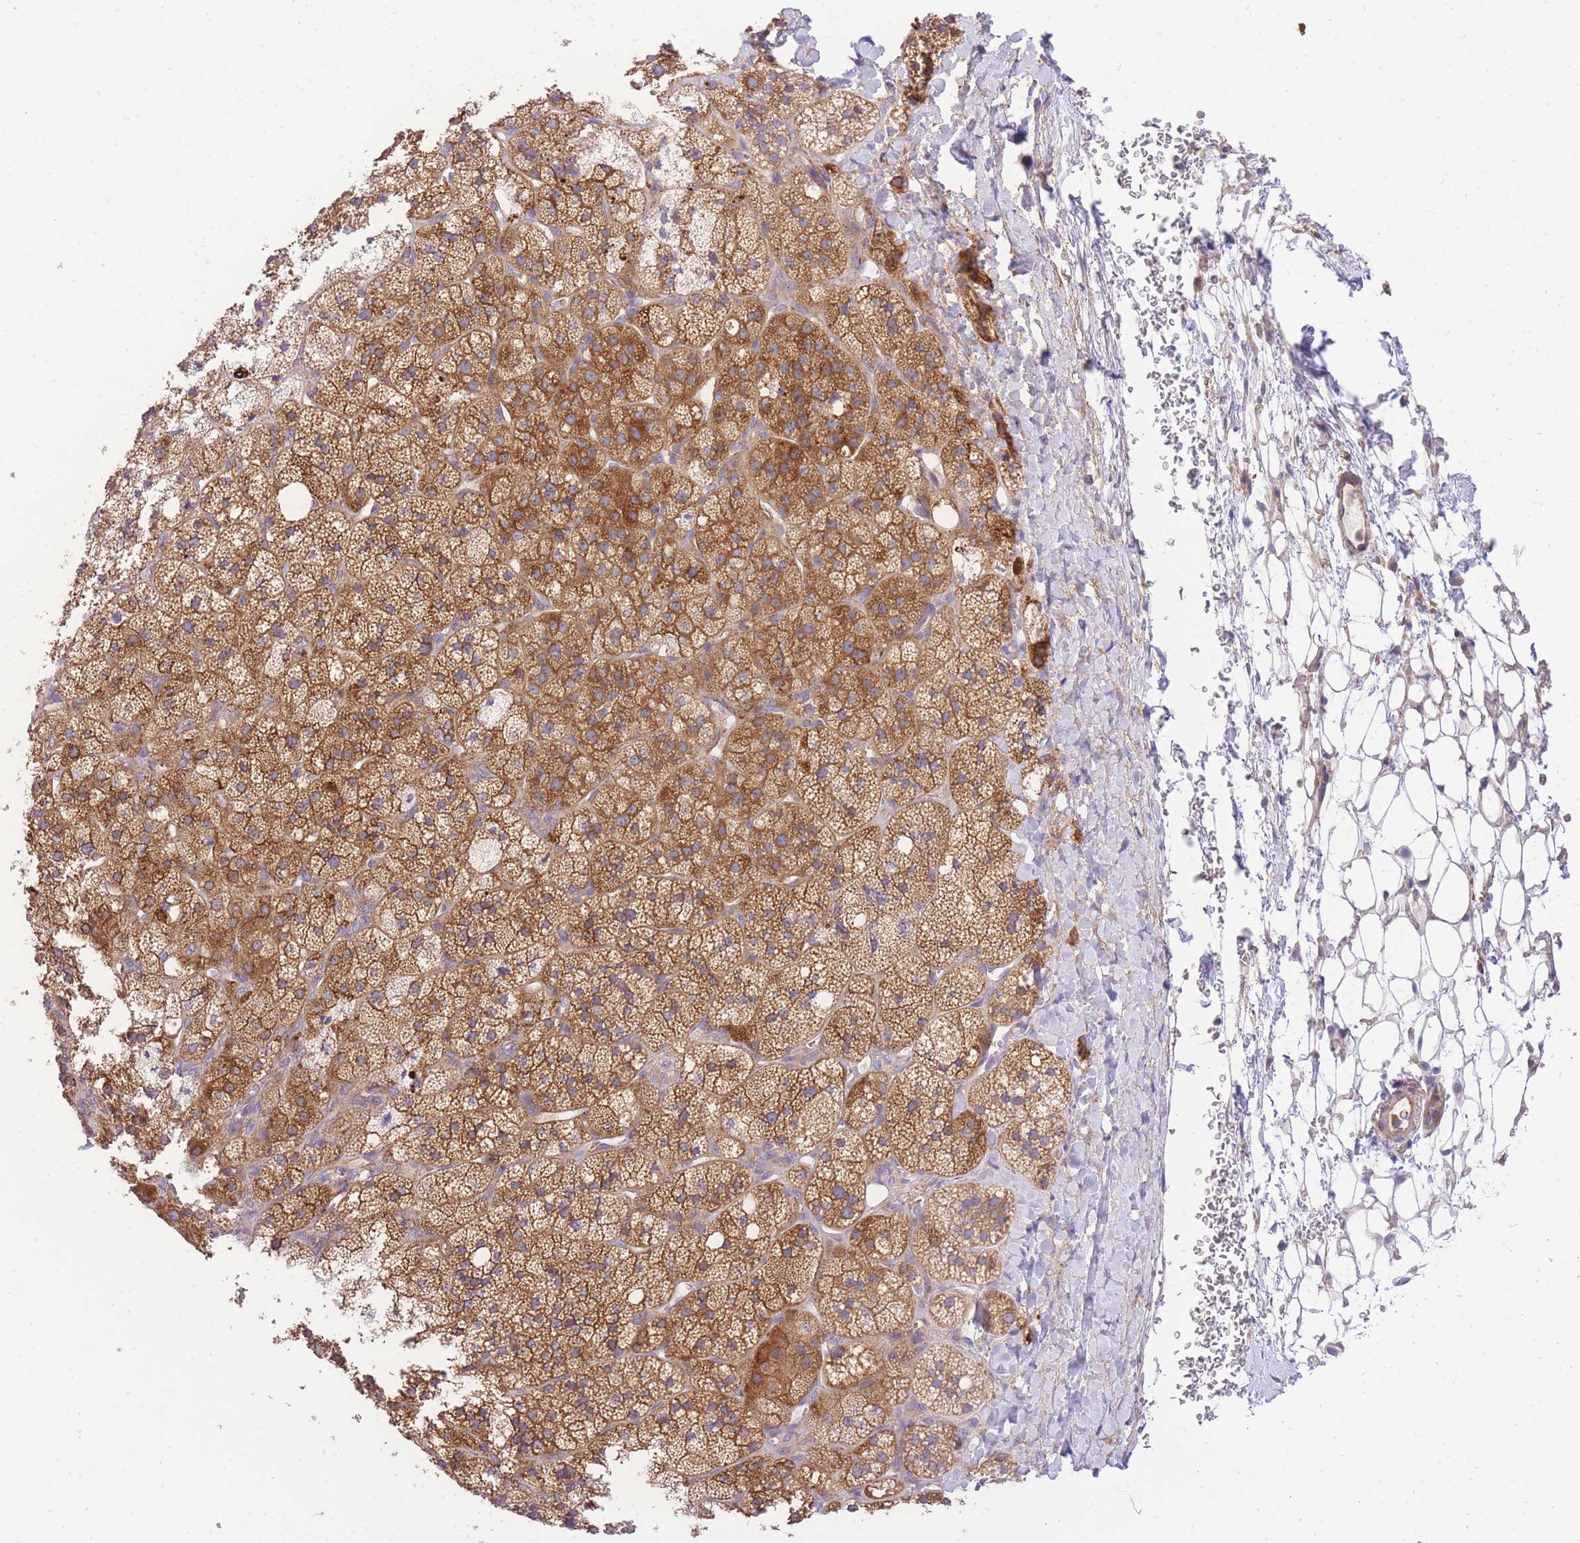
{"staining": {"intensity": "moderate", "quantity": ">75%", "location": "cytoplasmic/membranous"}, "tissue": "adrenal gland", "cell_type": "Glandular cells", "image_type": "normal", "snomed": [{"axis": "morphology", "description": "Normal tissue, NOS"}, {"axis": "topography", "description": "Adrenal gland"}], "caption": "High-power microscopy captured an immunohistochemistry micrograph of unremarkable adrenal gland, revealing moderate cytoplasmic/membranous positivity in about >75% of glandular cells.", "gene": "INSYN2B", "patient": {"sex": "male", "age": 61}}